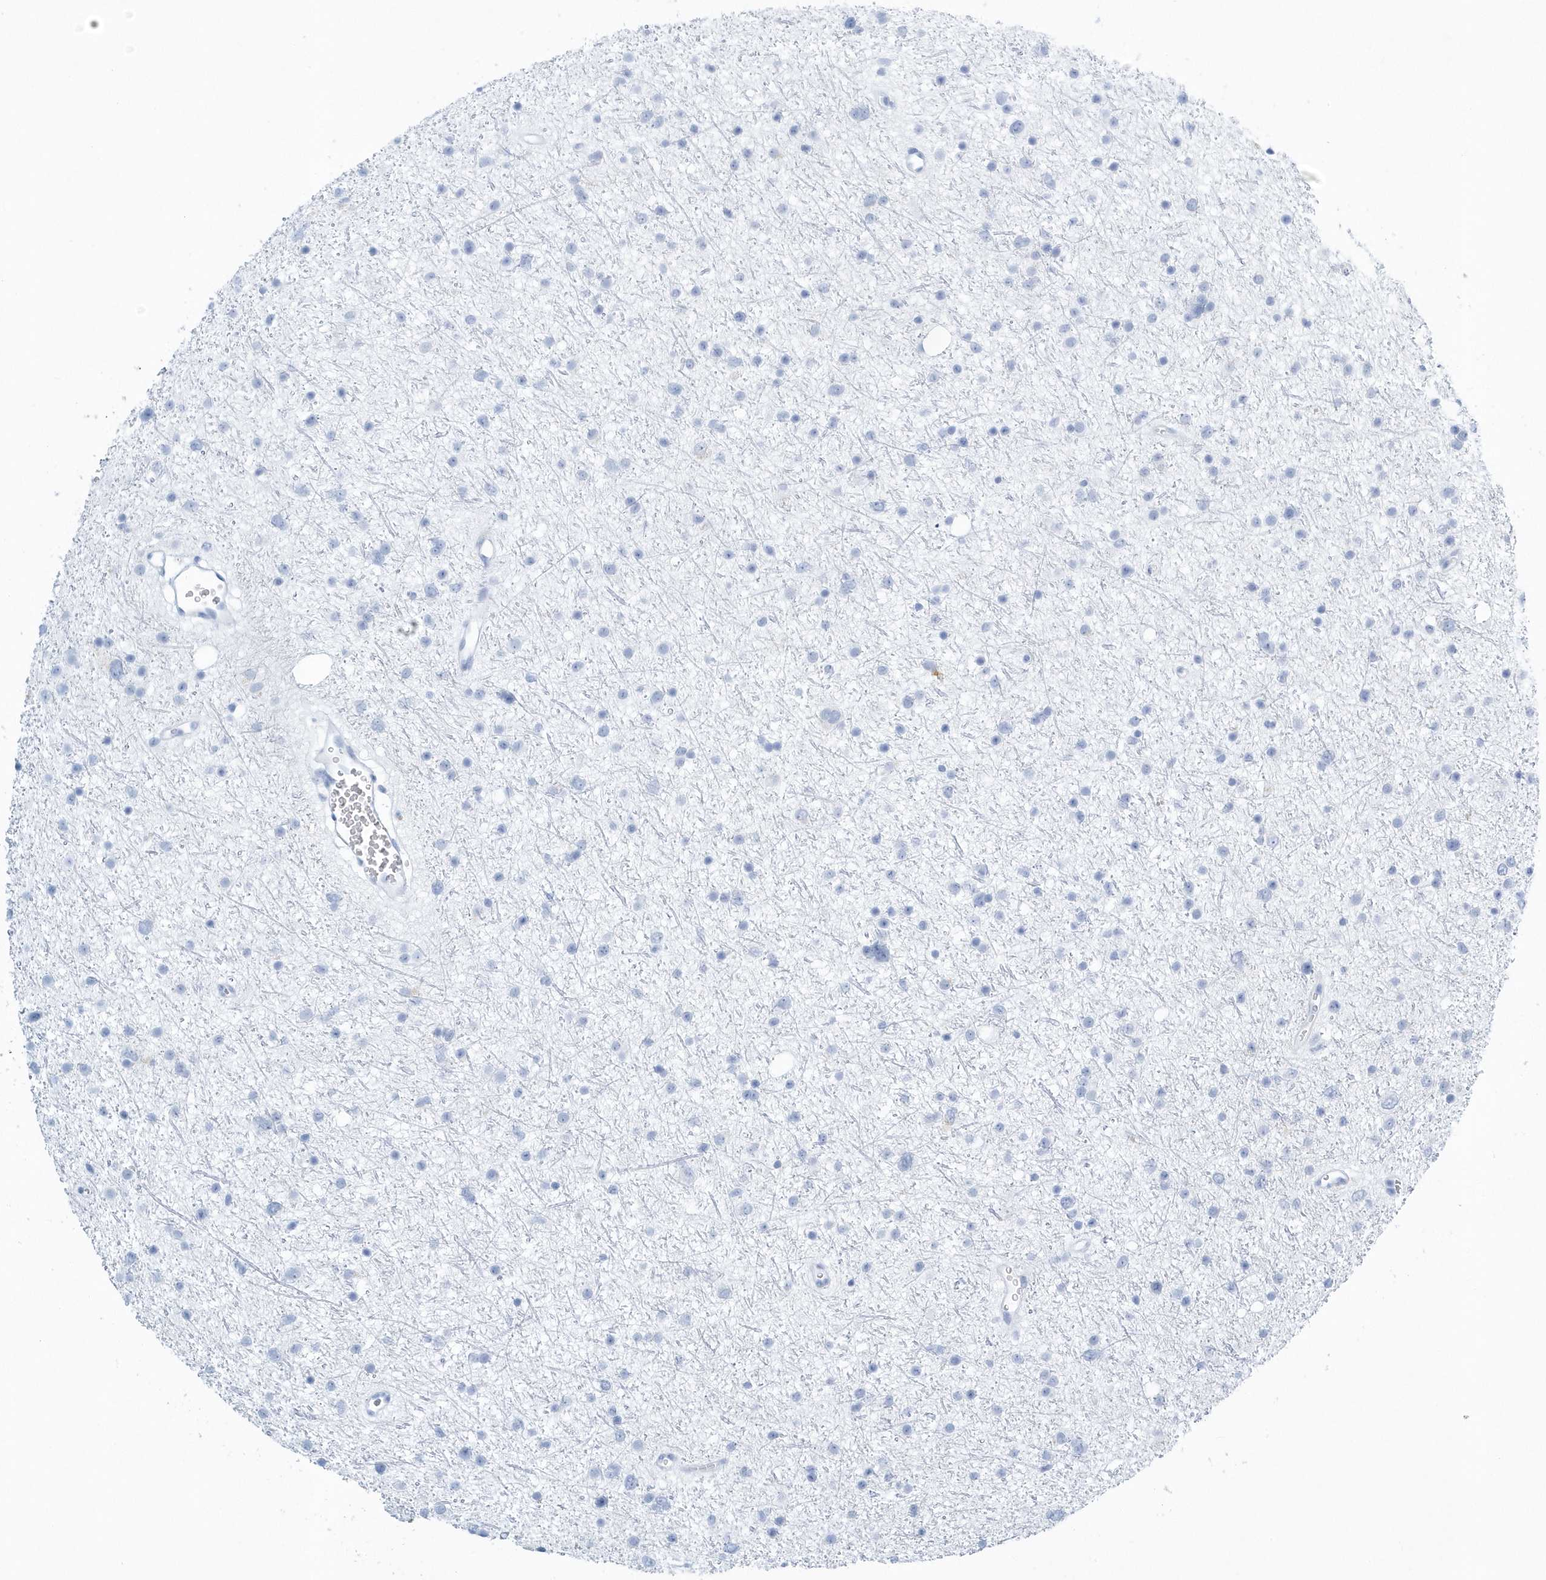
{"staining": {"intensity": "negative", "quantity": "none", "location": "none"}, "tissue": "glioma", "cell_type": "Tumor cells", "image_type": "cancer", "snomed": [{"axis": "morphology", "description": "Glioma, malignant, Low grade"}, {"axis": "topography", "description": "Cerebral cortex"}], "caption": "Malignant glioma (low-grade) was stained to show a protein in brown. There is no significant staining in tumor cells. (DAB IHC visualized using brightfield microscopy, high magnification).", "gene": "PTPRO", "patient": {"sex": "female", "age": 39}}